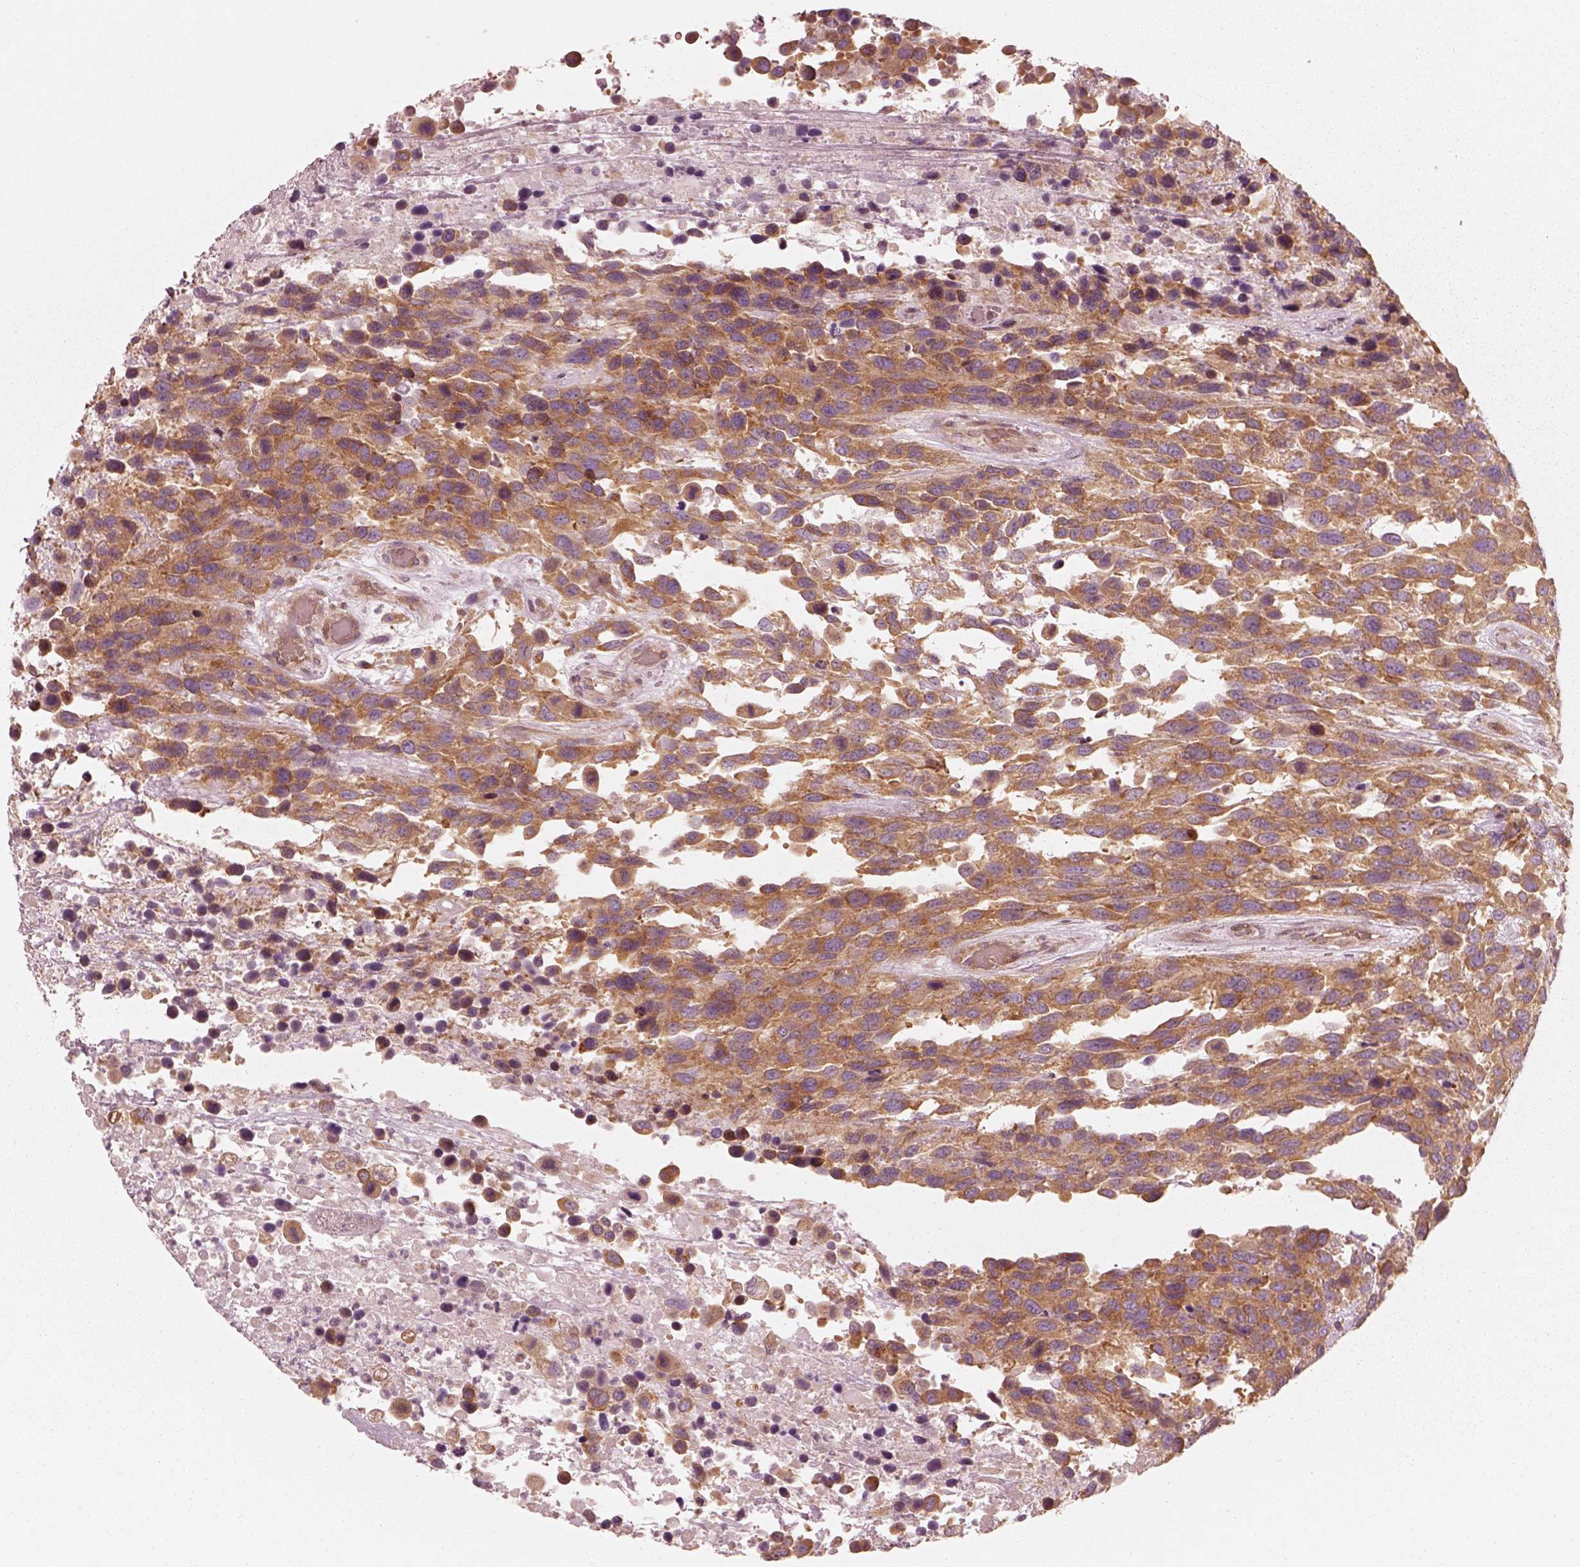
{"staining": {"intensity": "strong", "quantity": "<25%", "location": "cytoplasmic/membranous"}, "tissue": "urothelial cancer", "cell_type": "Tumor cells", "image_type": "cancer", "snomed": [{"axis": "morphology", "description": "Urothelial carcinoma, High grade"}, {"axis": "topography", "description": "Urinary bladder"}], "caption": "The micrograph demonstrates a brown stain indicating the presence of a protein in the cytoplasmic/membranous of tumor cells in high-grade urothelial carcinoma.", "gene": "CNOT2", "patient": {"sex": "female", "age": 70}}